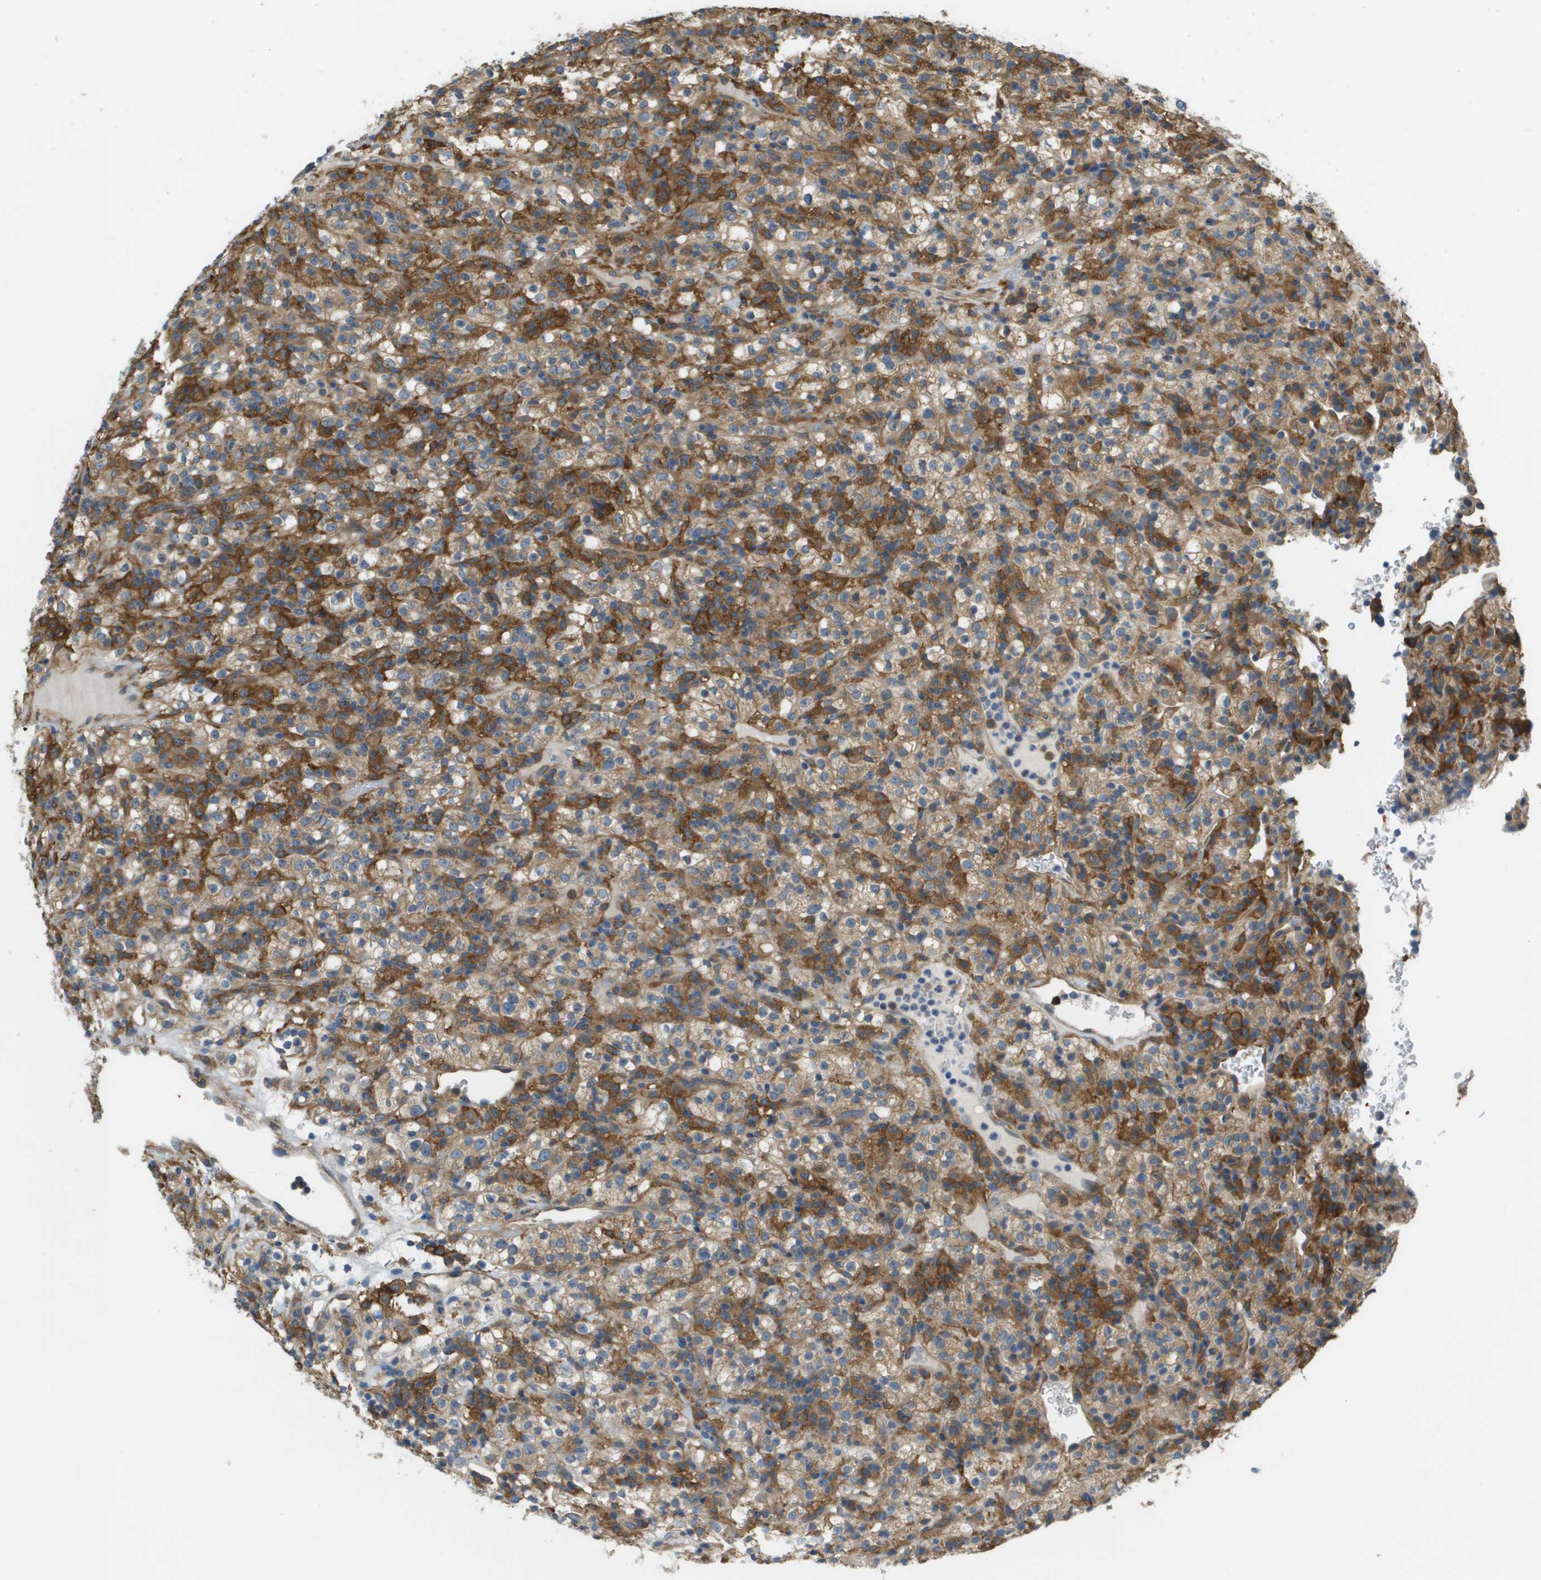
{"staining": {"intensity": "weak", "quantity": ">75%", "location": "cytoplasmic/membranous"}, "tissue": "renal cancer", "cell_type": "Tumor cells", "image_type": "cancer", "snomed": [{"axis": "morphology", "description": "Normal tissue, NOS"}, {"axis": "morphology", "description": "Adenocarcinoma, NOS"}, {"axis": "topography", "description": "Kidney"}], "caption": "Weak cytoplasmic/membranous staining is appreciated in approximately >75% of tumor cells in renal cancer. Ihc stains the protein of interest in brown and the nuclei are stained blue.", "gene": "CORO1B", "patient": {"sex": "female", "age": 72}}